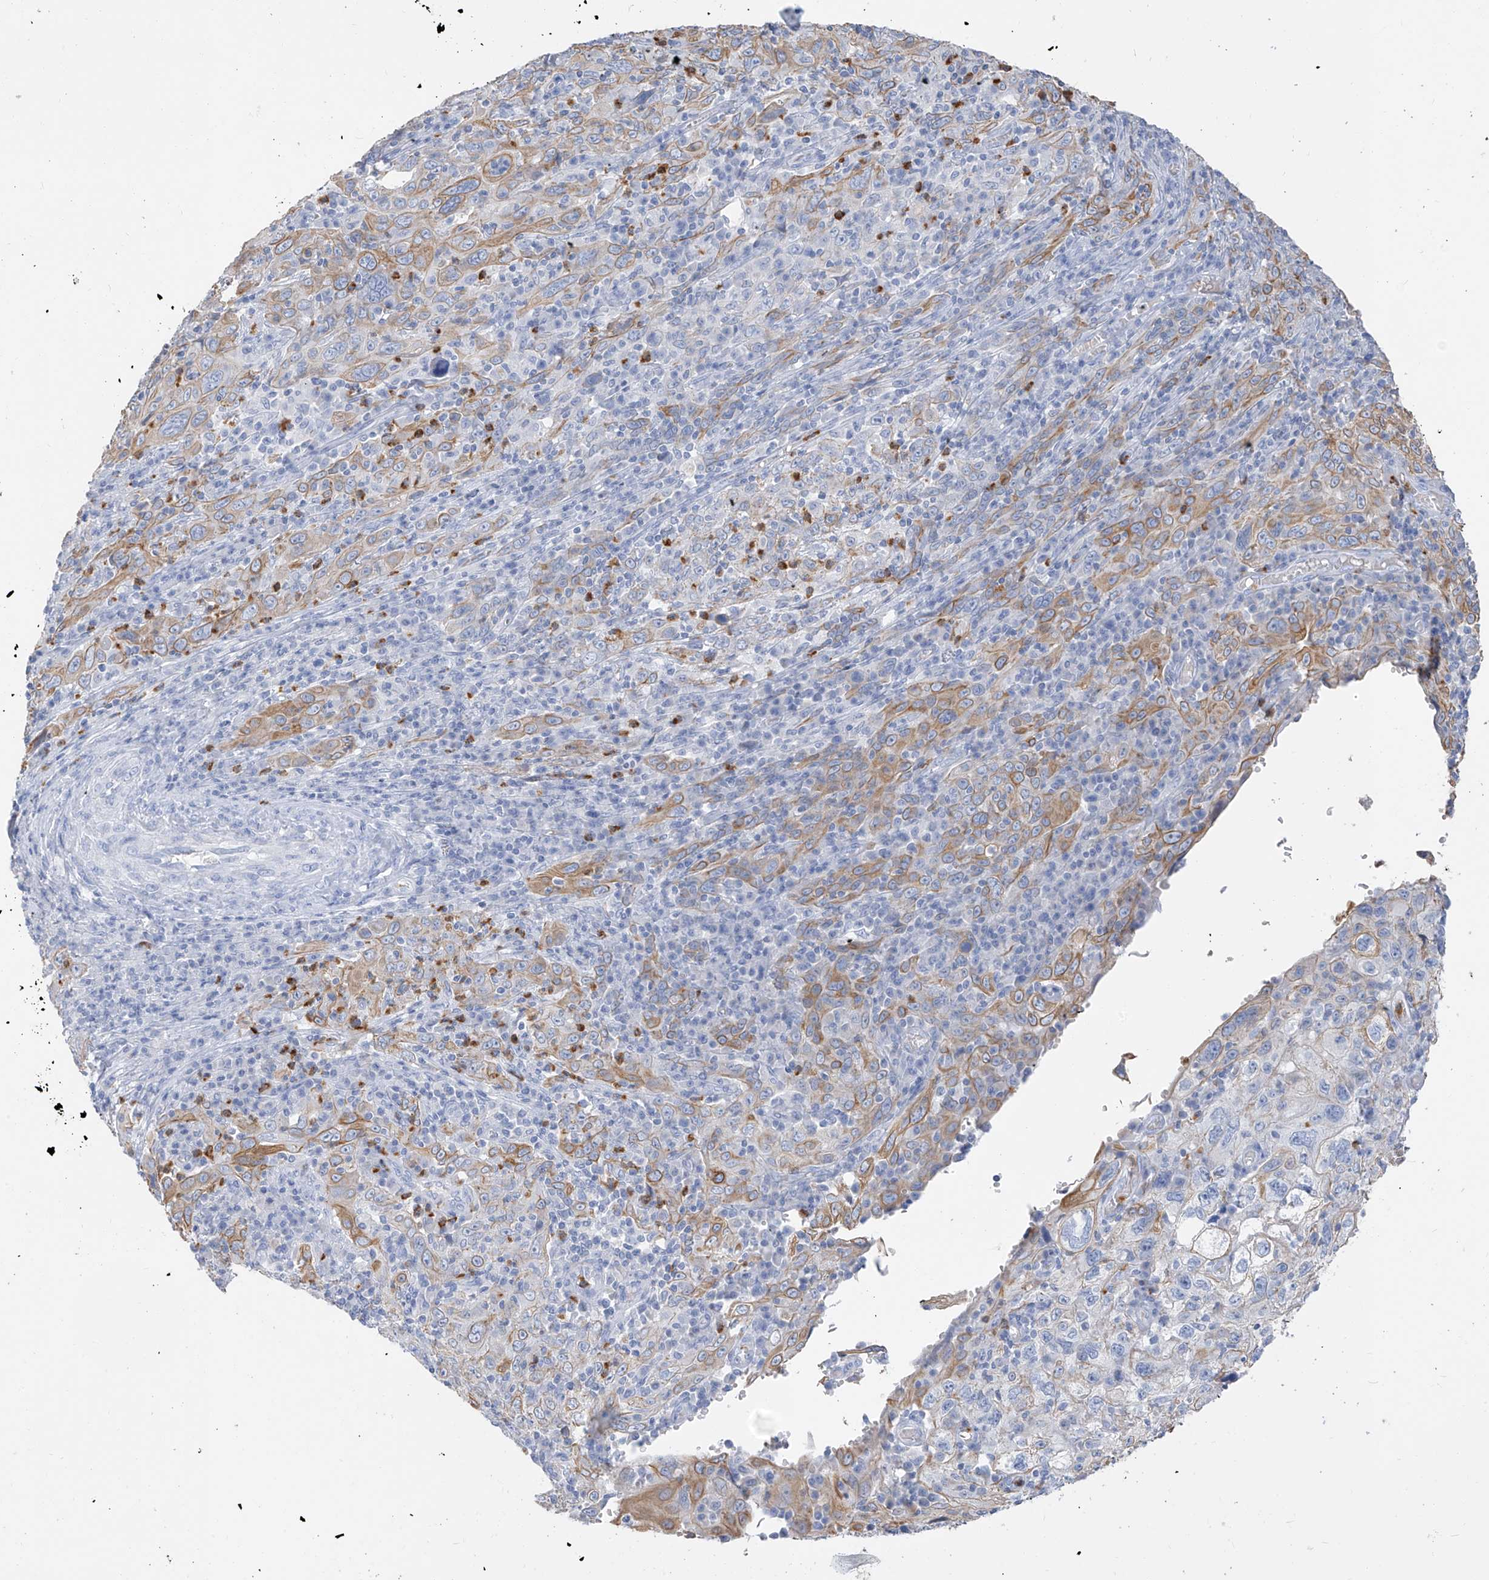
{"staining": {"intensity": "moderate", "quantity": "25%-75%", "location": "cytoplasmic/membranous"}, "tissue": "cervical cancer", "cell_type": "Tumor cells", "image_type": "cancer", "snomed": [{"axis": "morphology", "description": "Squamous cell carcinoma, NOS"}, {"axis": "topography", "description": "Cervix"}], "caption": "A micrograph of human cervical cancer stained for a protein shows moderate cytoplasmic/membranous brown staining in tumor cells.", "gene": "PAFAH1B3", "patient": {"sex": "female", "age": 46}}